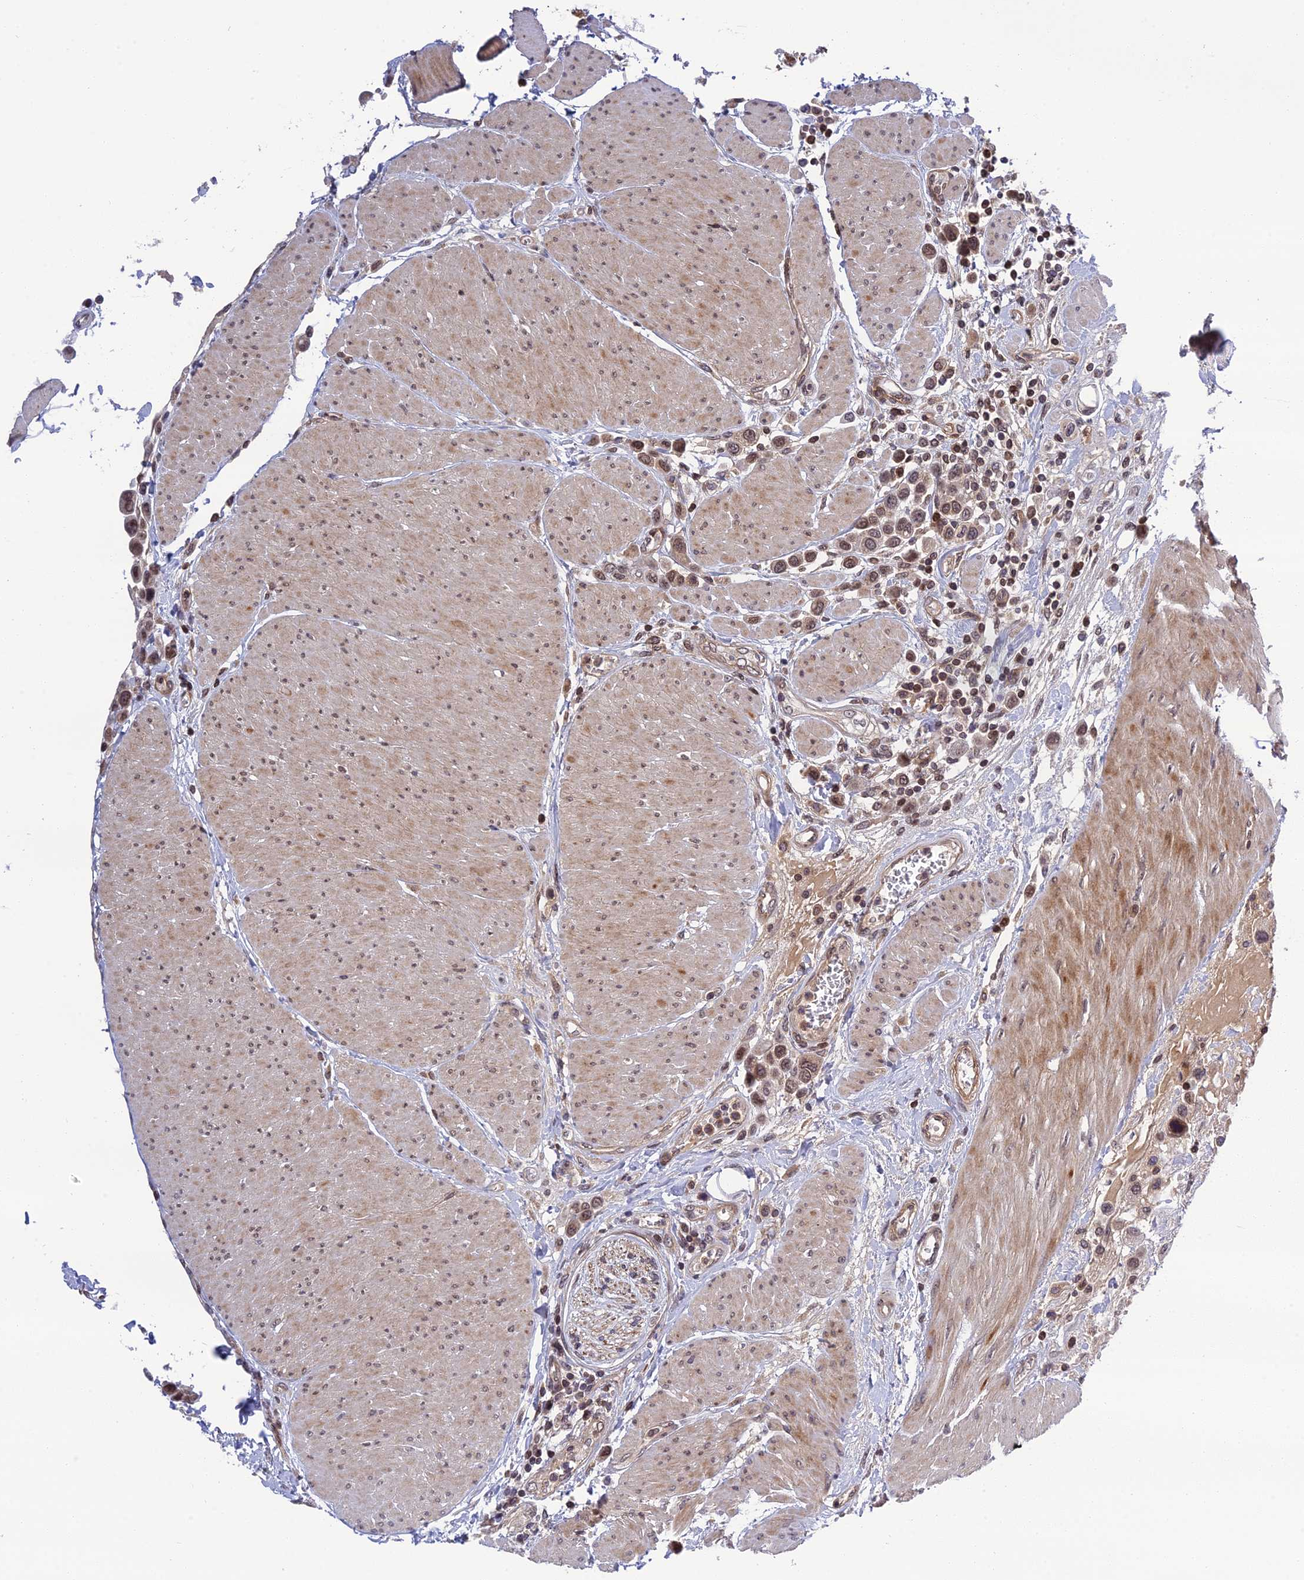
{"staining": {"intensity": "moderate", "quantity": ">75%", "location": "nuclear"}, "tissue": "urothelial cancer", "cell_type": "Tumor cells", "image_type": "cancer", "snomed": [{"axis": "morphology", "description": "Urothelial carcinoma, High grade"}, {"axis": "topography", "description": "Urinary bladder"}], "caption": "About >75% of tumor cells in urothelial cancer show moderate nuclear protein staining as visualized by brown immunohistochemical staining.", "gene": "REXO1", "patient": {"sex": "male", "age": 50}}